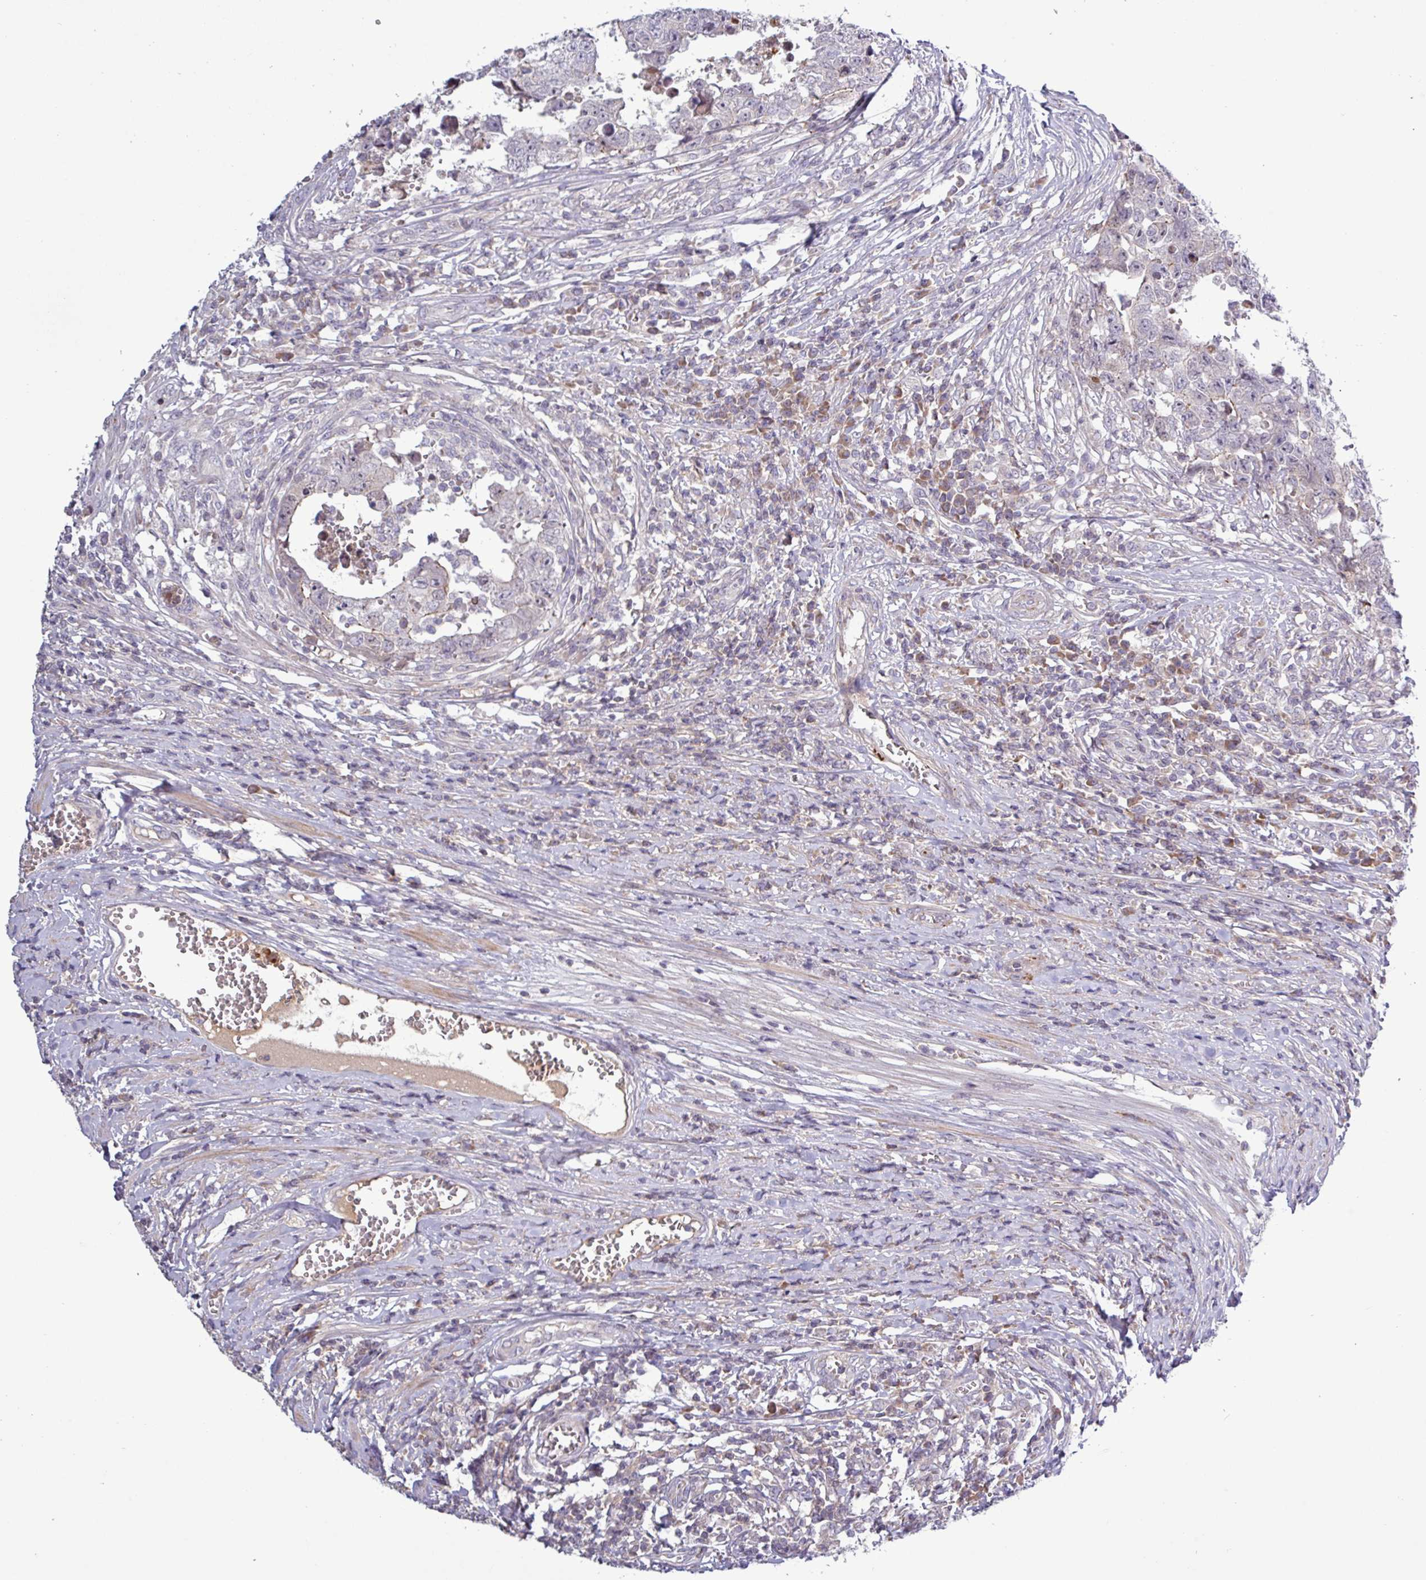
{"staining": {"intensity": "negative", "quantity": "none", "location": "none"}, "tissue": "testis cancer", "cell_type": "Tumor cells", "image_type": "cancer", "snomed": [{"axis": "morphology", "description": "Carcinoma, Embryonal, NOS"}, {"axis": "topography", "description": "Testis"}], "caption": "Immunohistochemistry (IHC) histopathology image of neoplastic tissue: human testis cancer (embryonal carcinoma) stained with DAB demonstrates no significant protein positivity in tumor cells. Brightfield microscopy of immunohistochemistry (IHC) stained with DAB (3,3'-diaminobenzidine) (brown) and hematoxylin (blue), captured at high magnification.", "gene": "TNFSF12", "patient": {"sex": "male", "age": 25}}